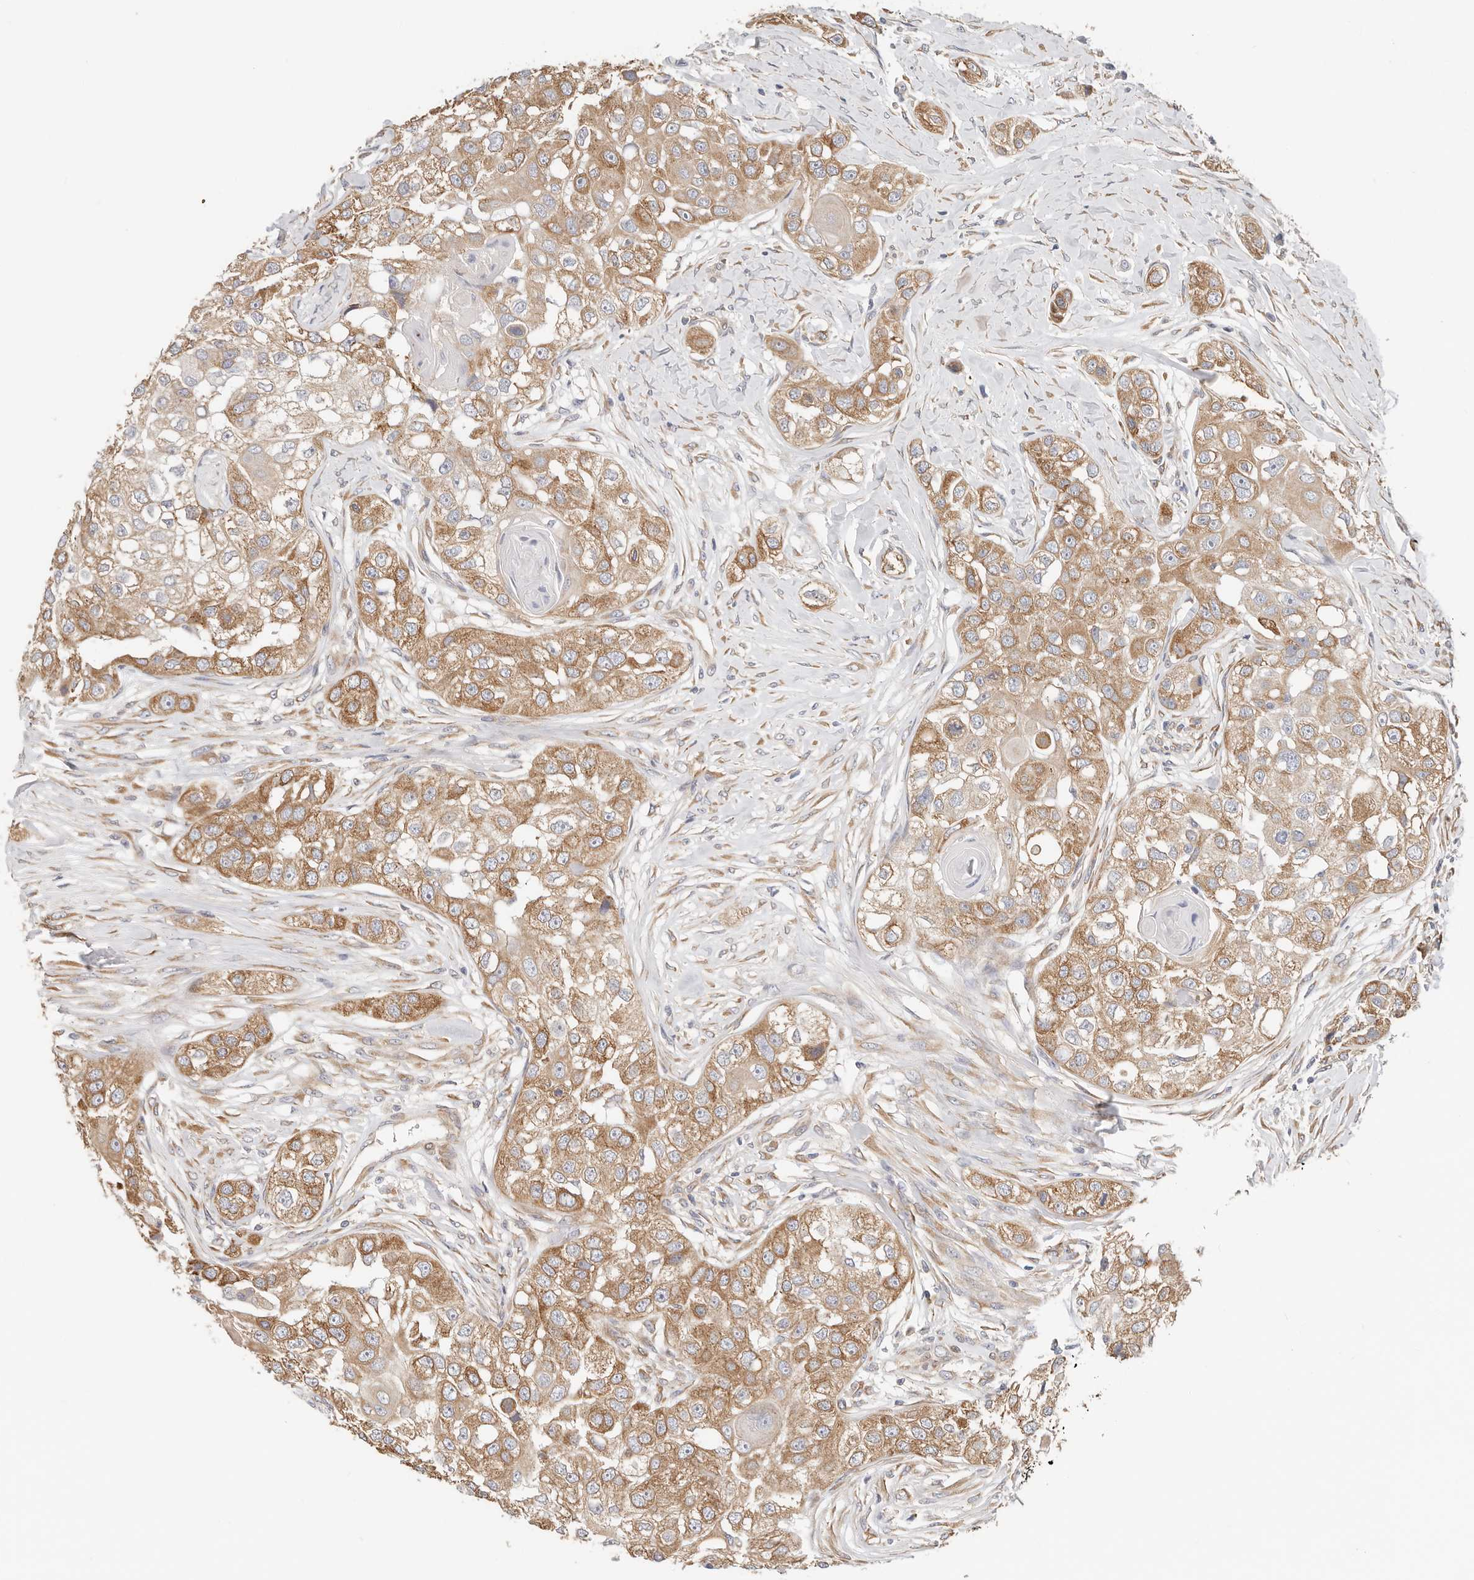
{"staining": {"intensity": "moderate", "quantity": ">75%", "location": "cytoplasmic/membranous"}, "tissue": "head and neck cancer", "cell_type": "Tumor cells", "image_type": "cancer", "snomed": [{"axis": "morphology", "description": "Normal tissue, NOS"}, {"axis": "morphology", "description": "Squamous cell carcinoma, NOS"}, {"axis": "topography", "description": "Skeletal muscle"}, {"axis": "topography", "description": "Head-Neck"}], "caption": "Human head and neck squamous cell carcinoma stained for a protein (brown) shows moderate cytoplasmic/membranous positive staining in about >75% of tumor cells.", "gene": "AFDN", "patient": {"sex": "male", "age": 51}}